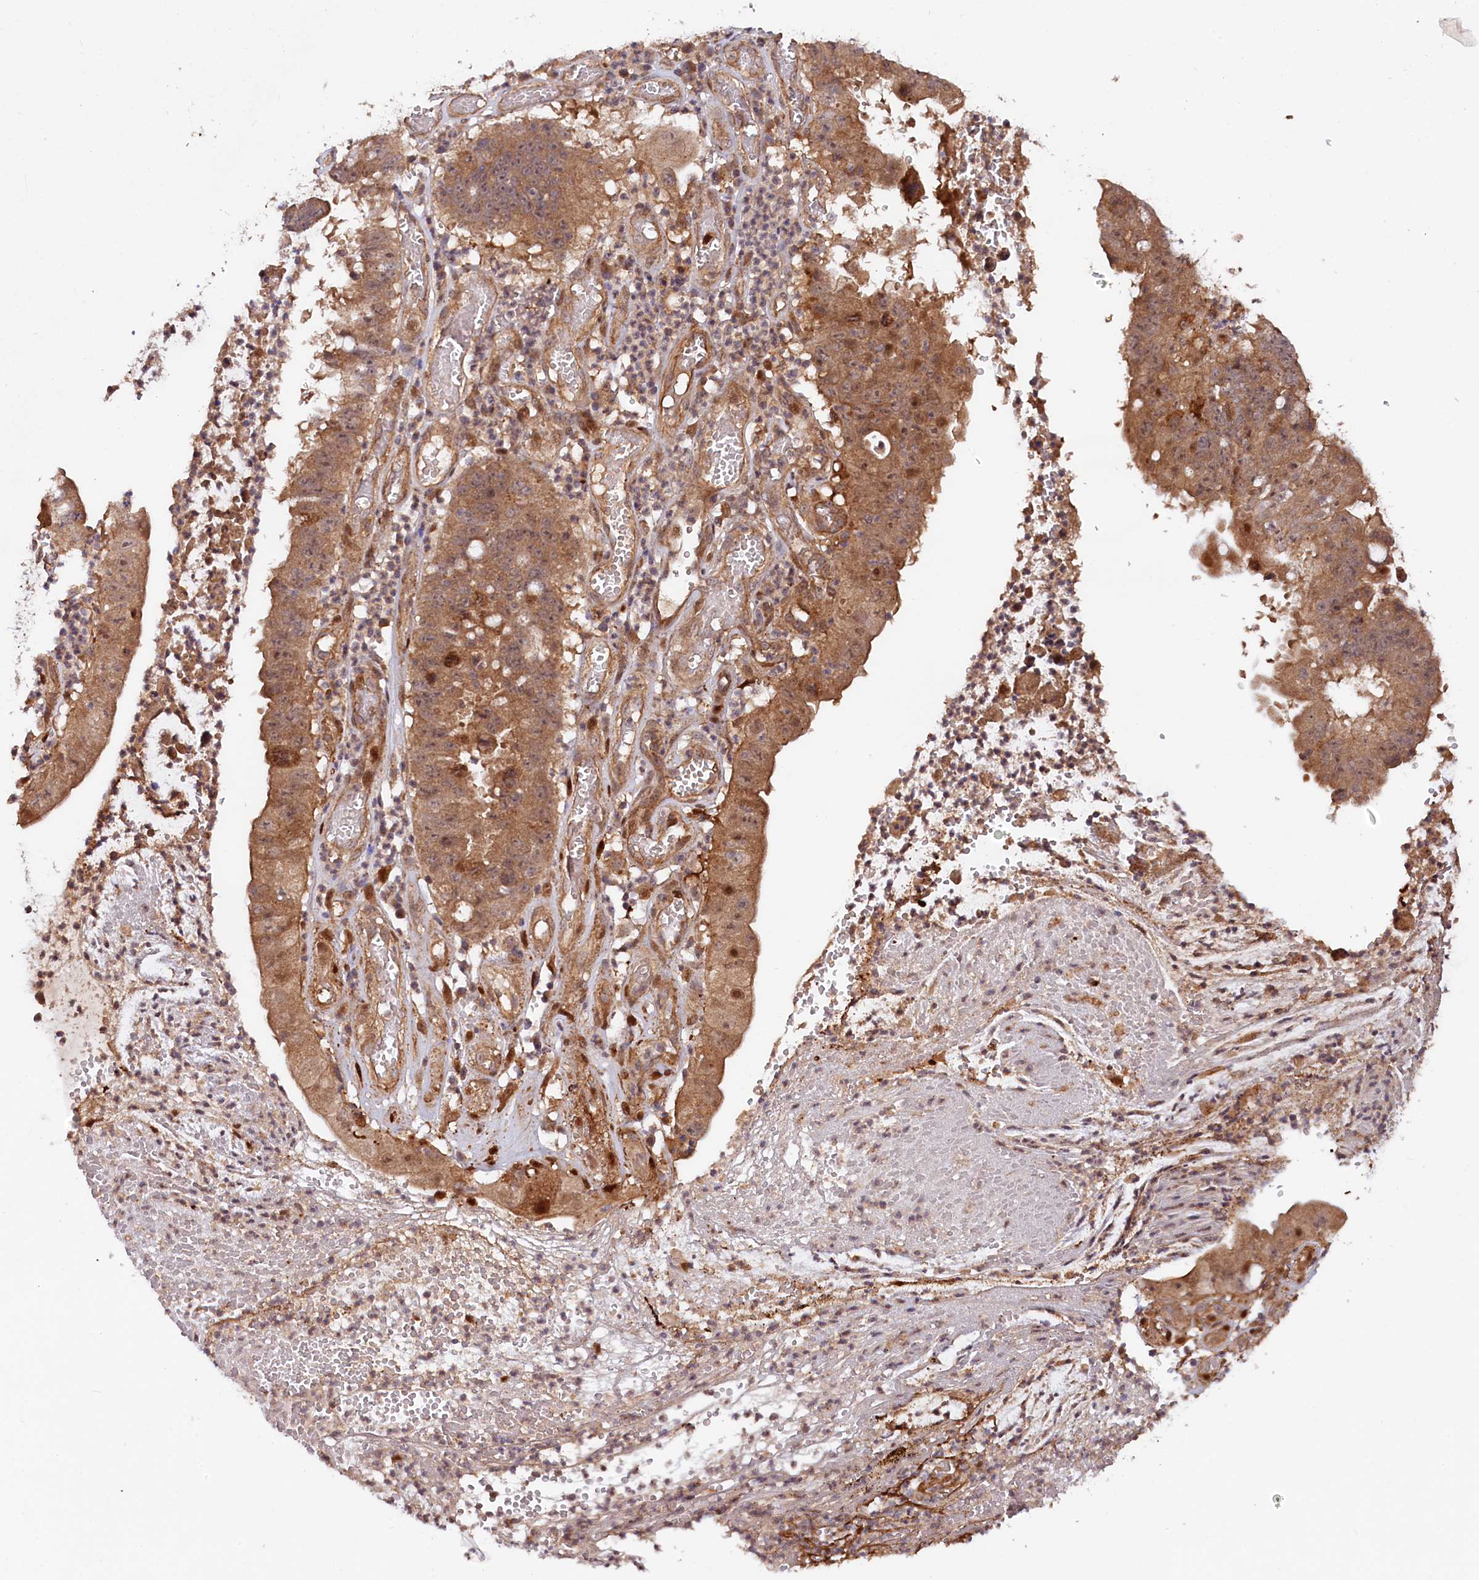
{"staining": {"intensity": "moderate", "quantity": ">75%", "location": "cytoplasmic/membranous"}, "tissue": "stomach cancer", "cell_type": "Tumor cells", "image_type": "cancer", "snomed": [{"axis": "morphology", "description": "Adenocarcinoma, NOS"}, {"axis": "topography", "description": "Stomach"}], "caption": "Stomach cancer (adenocarcinoma) stained with DAB (3,3'-diaminobenzidine) immunohistochemistry reveals medium levels of moderate cytoplasmic/membranous positivity in approximately >75% of tumor cells.", "gene": "NEDD1", "patient": {"sex": "male", "age": 59}}